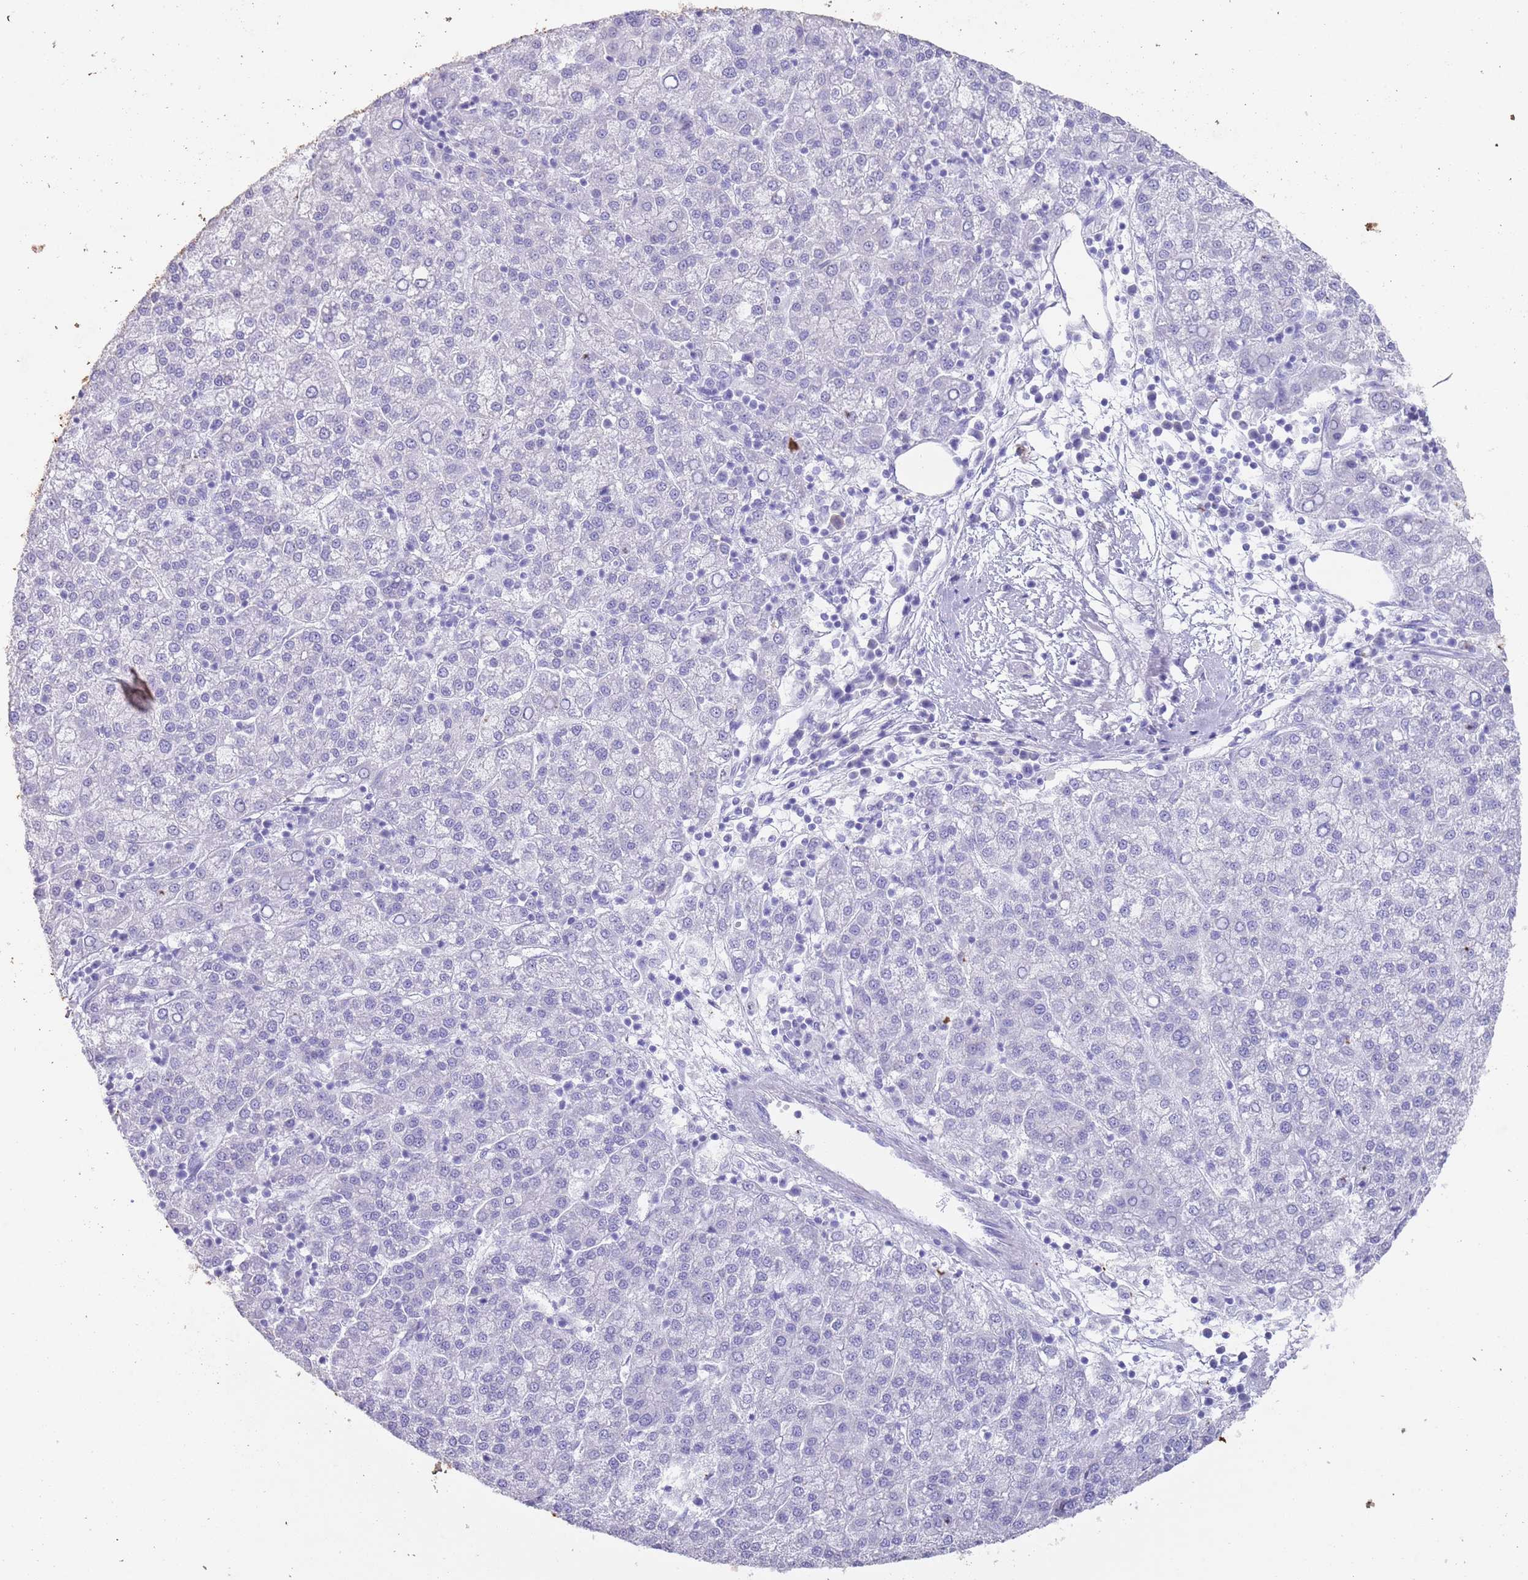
{"staining": {"intensity": "negative", "quantity": "none", "location": "none"}, "tissue": "liver cancer", "cell_type": "Tumor cells", "image_type": "cancer", "snomed": [{"axis": "morphology", "description": "Carcinoma, Hepatocellular, NOS"}, {"axis": "topography", "description": "Liver"}], "caption": "Tumor cells show no significant positivity in liver cancer (hepatocellular carcinoma).", "gene": "MYADML2", "patient": {"sex": "female", "age": 58}}